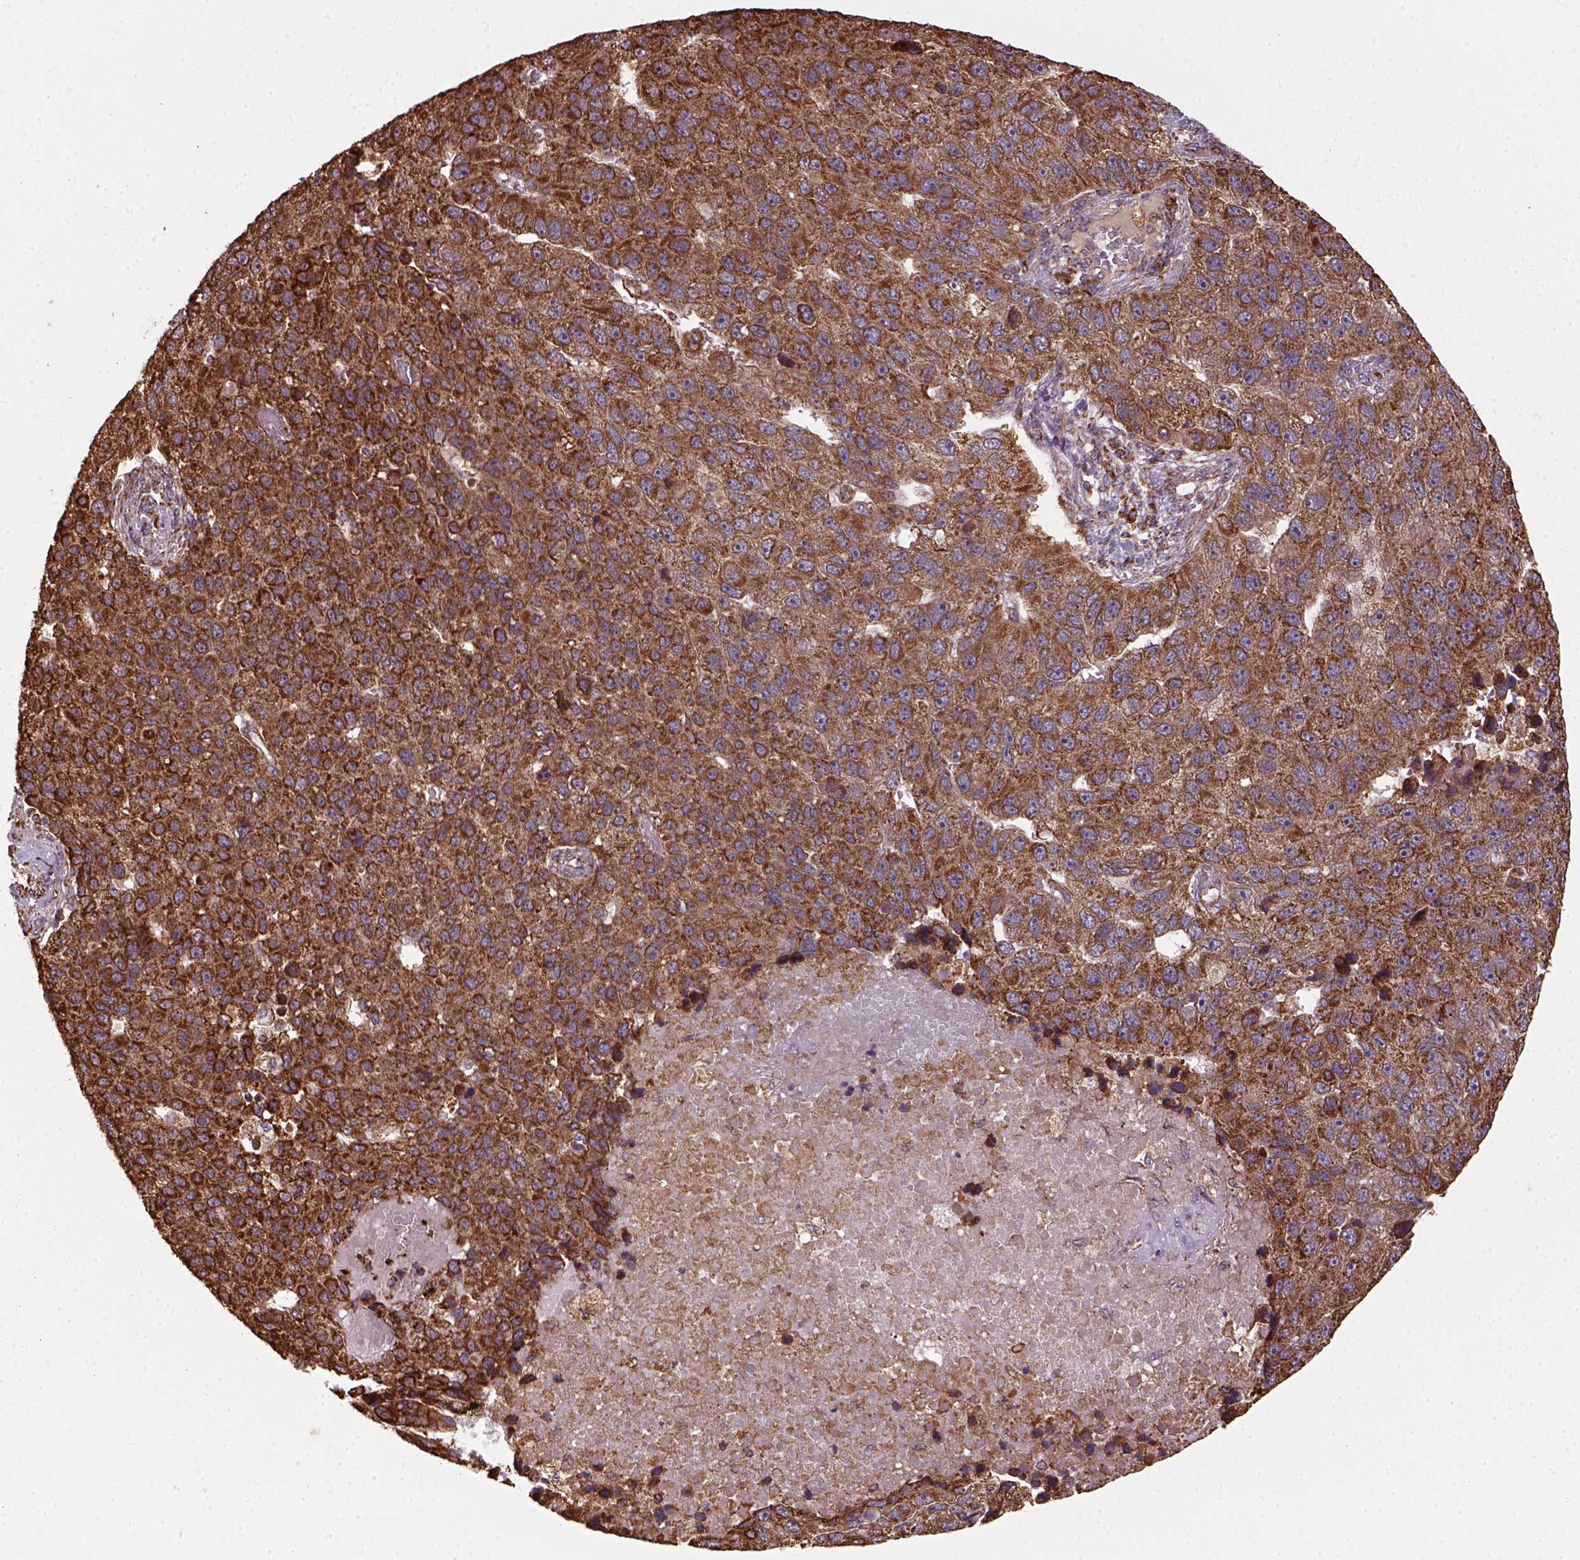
{"staining": {"intensity": "strong", "quantity": ">75%", "location": "cytoplasmic/membranous"}, "tissue": "pancreatic cancer", "cell_type": "Tumor cells", "image_type": "cancer", "snomed": [{"axis": "morphology", "description": "Adenocarcinoma, NOS"}, {"axis": "topography", "description": "Pancreas"}], "caption": "Protein analysis of pancreatic cancer tissue displays strong cytoplasmic/membranous positivity in approximately >75% of tumor cells.", "gene": "MAPK8IP3", "patient": {"sex": "female", "age": 61}}